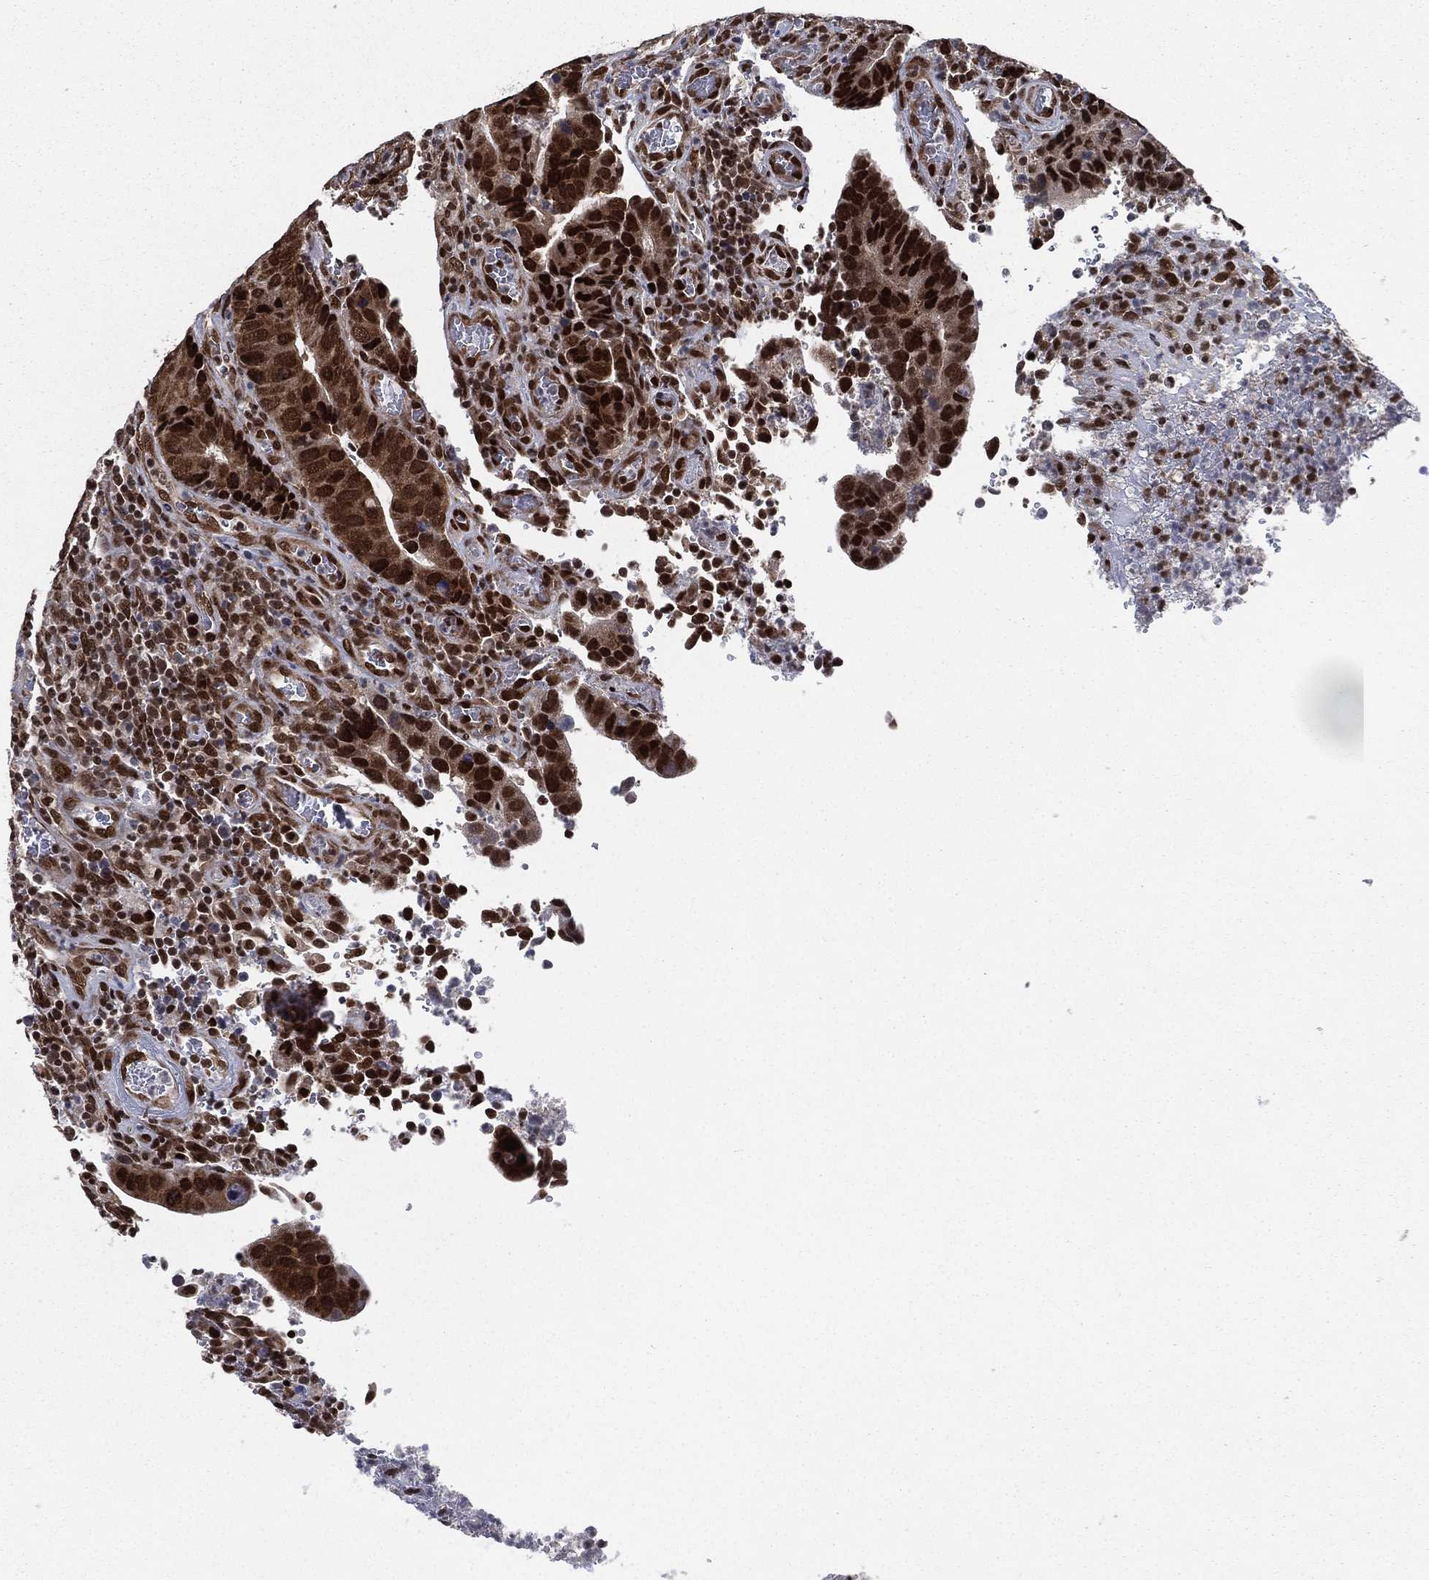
{"staining": {"intensity": "strong", "quantity": ">75%", "location": "cytoplasmic/membranous,nuclear"}, "tissue": "colorectal cancer", "cell_type": "Tumor cells", "image_type": "cancer", "snomed": [{"axis": "morphology", "description": "Adenocarcinoma, NOS"}, {"axis": "topography", "description": "Colon"}], "caption": "Immunohistochemistry staining of adenocarcinoma (colorectal), which reveals high levels of strong cytoplasmic/membranous and nuclear positivity in about >75% of tumor cells indicating strong cytoplasmic/membranous and nuclear protein expression. The staining was performed using DAB (3,3'-diaminobenzidine) (brown) for protein detection and nuclei were counterstained in hematoxylin (blue).", "gene": "FUBP3", "patient": {"sex": "female", "age": 56}}